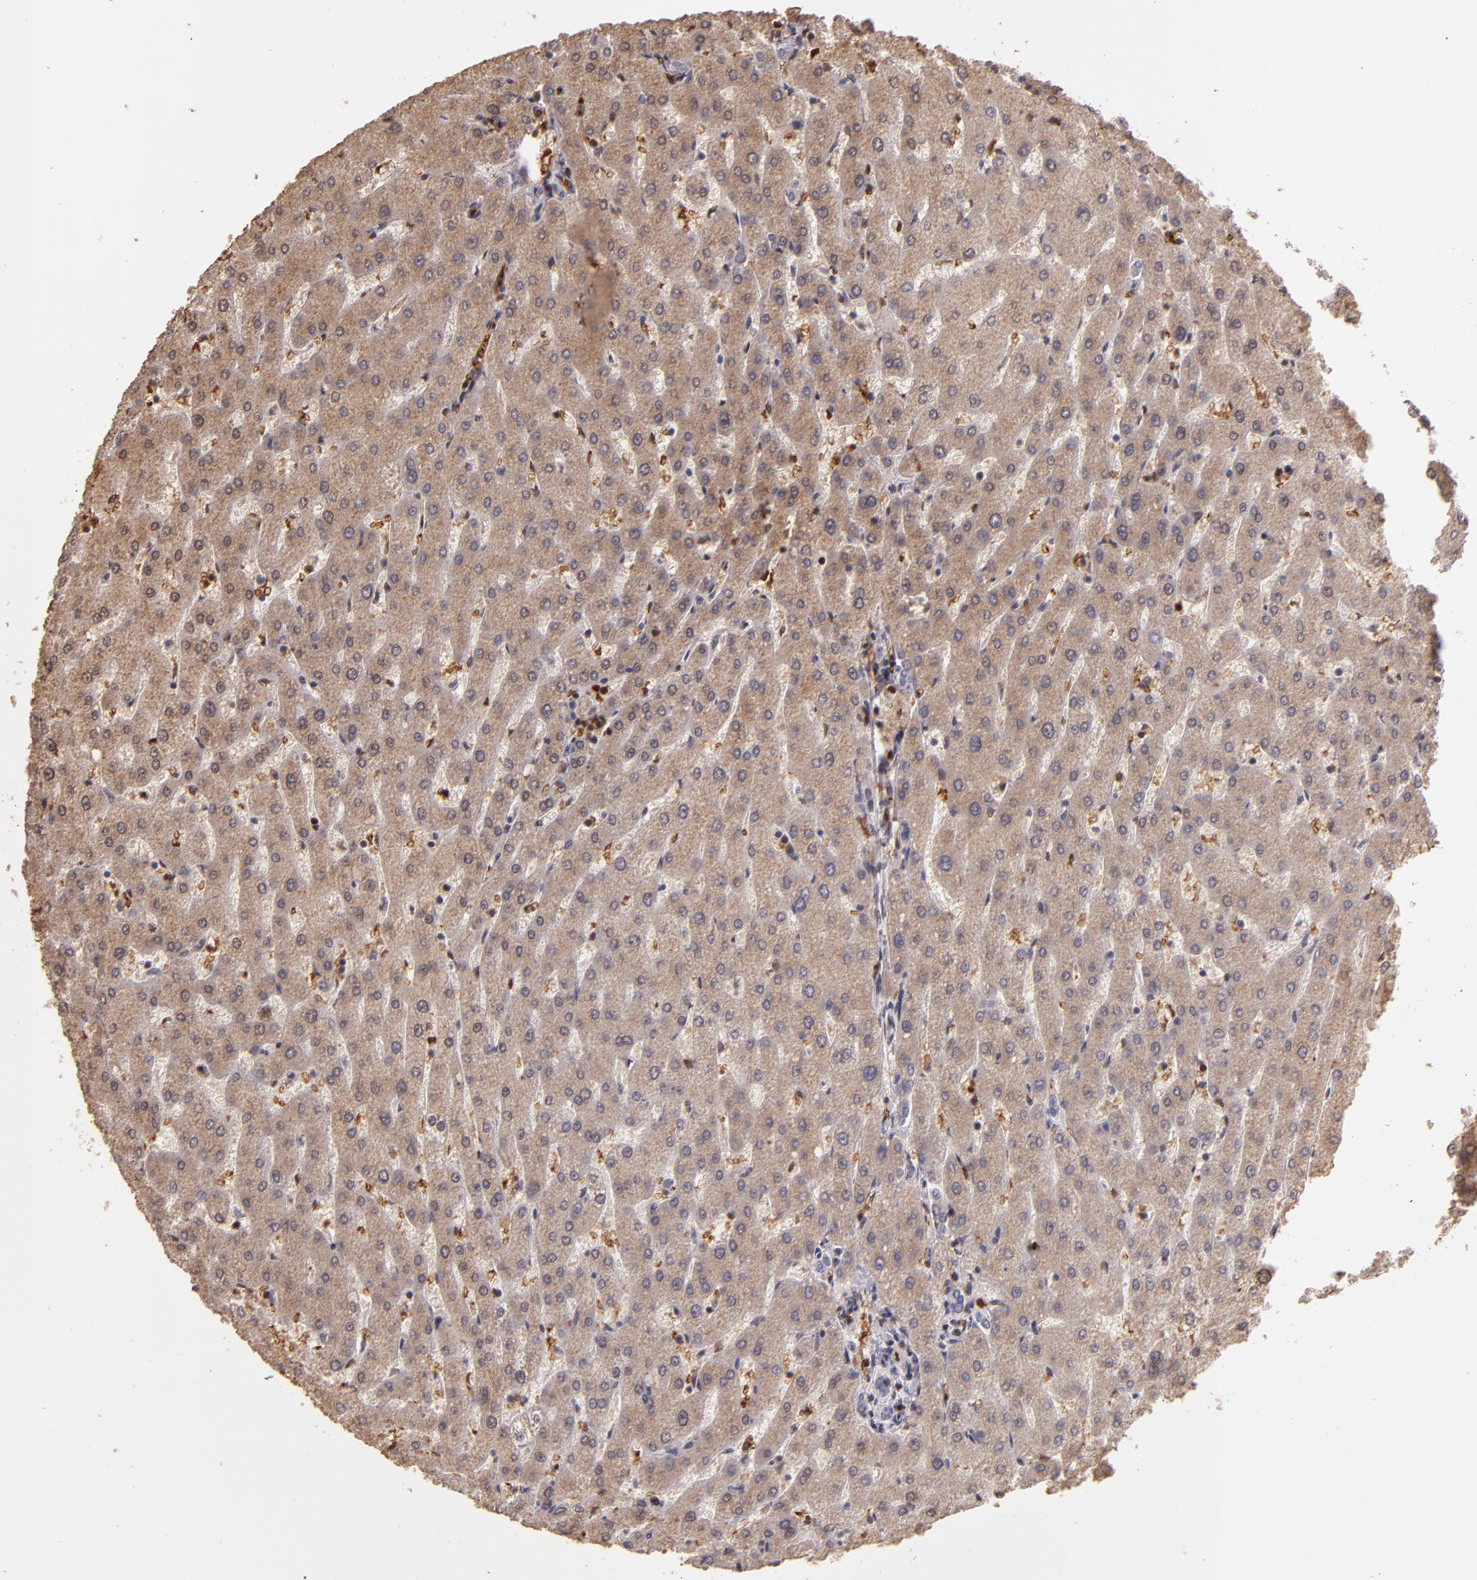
{"staining": {"intensity": "moderate", "quantity": ">75%", "location": "cytoplasmic/membranous"}, "tissue": "liver", "cell_type": "Cholangiocytes", "image_type": "normal", "snomed": [{"axis": "morphology", "description": "Normal tissue, NOS"}, {"axis": "topography", "description": "Liver"}], "caption": "IHC photomicrograph of unremarkable liver: human liver stained using IHC shows medium levels of moderate protein expression localized specifically in the cytoplasmic/membranous of cholangiocytes, appearing as a cytoplasmic/membranous brown color.", "gene": "SERPINC1", "patient": {"sex": "male", "age": 67}}